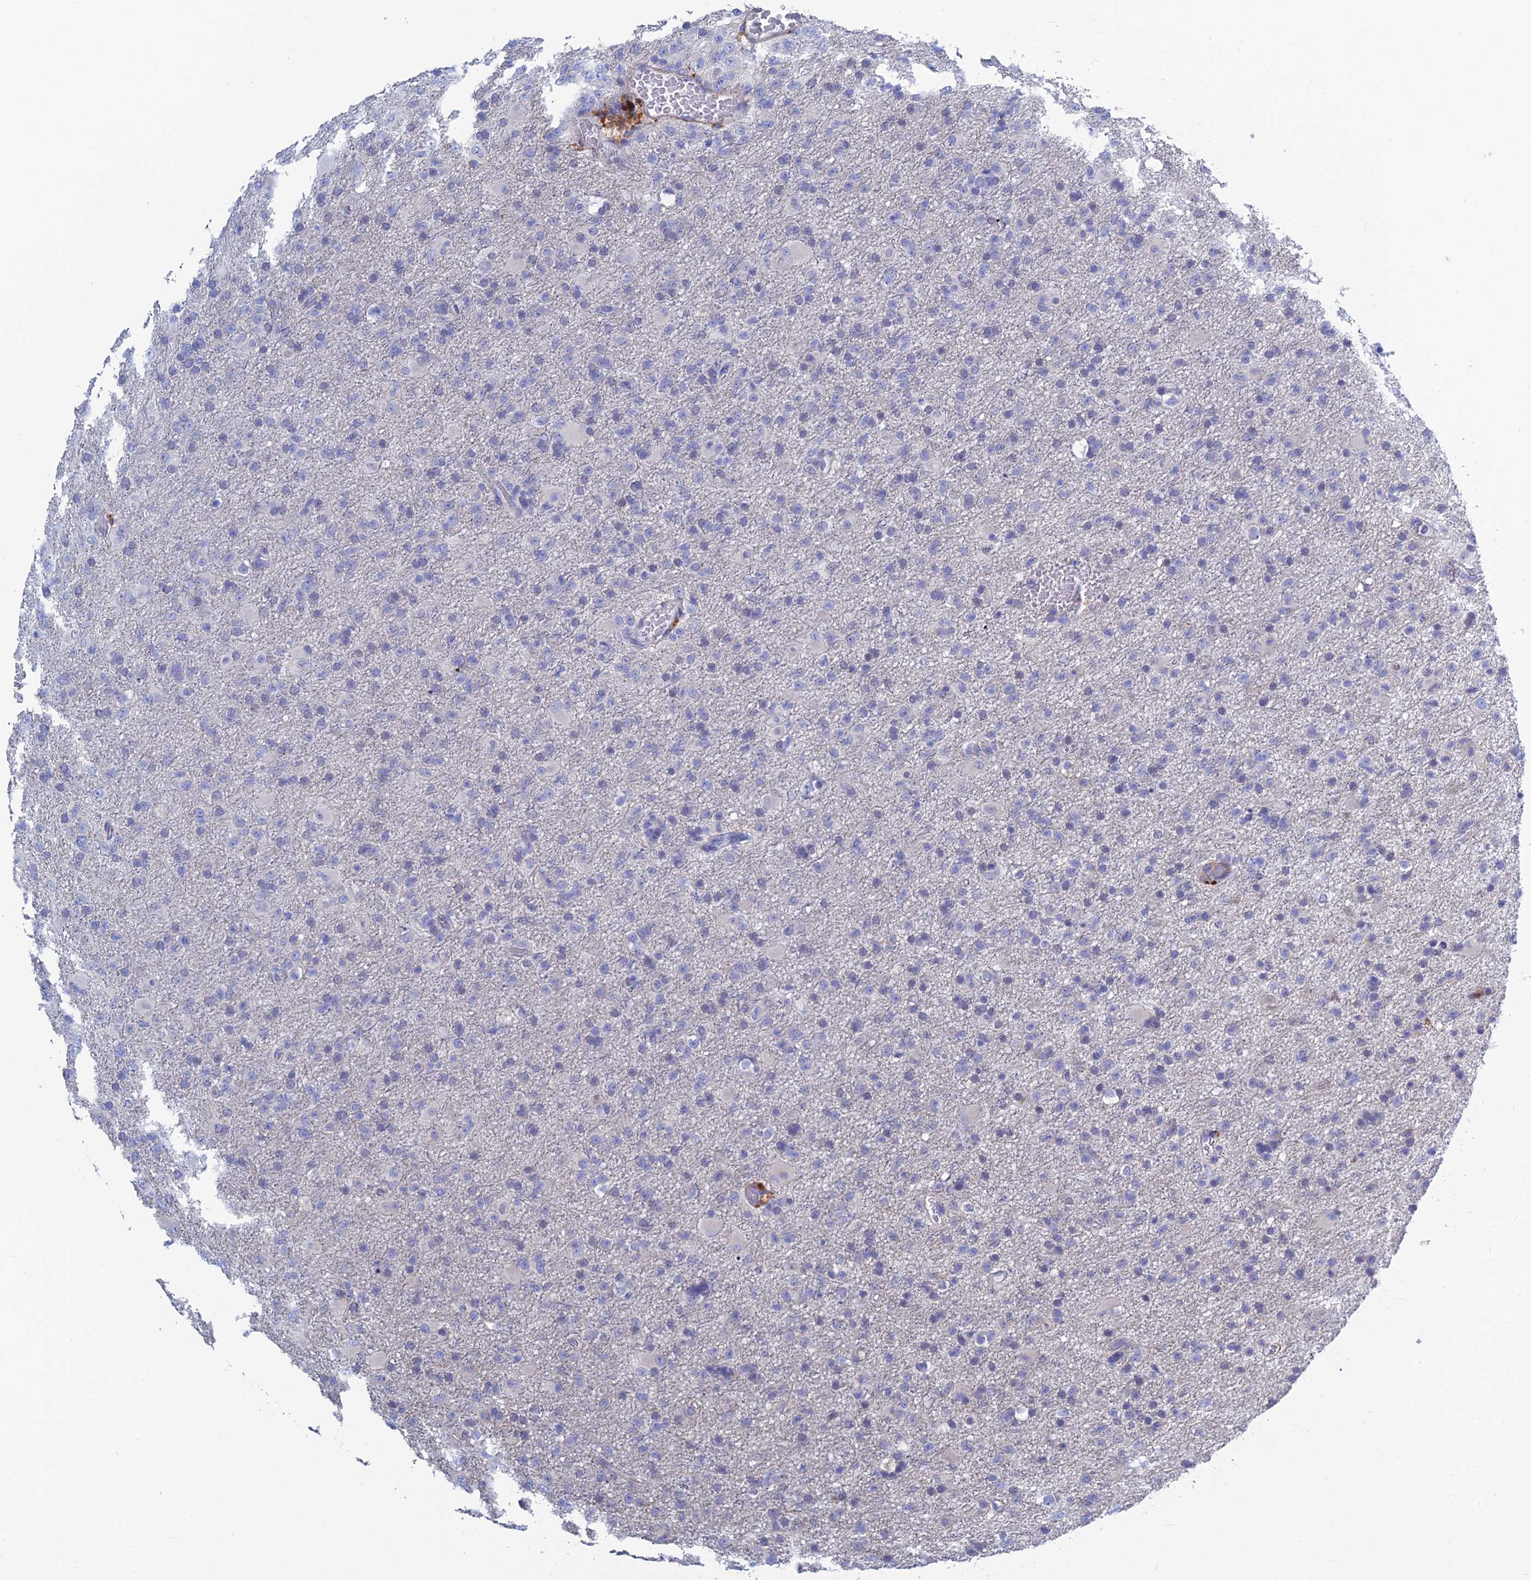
{"staining": {"intensity": "negative", "quantity": "none", "location": "none"}, "tissue": "glioma", "cell_type": "Tumor cells", "image_type": "cancer", "snomed": [{"axis": "morphology", "description": "Glioma, malignant, Low grade"}, {"axis": "topography", "description": "Brain"}], "caption": "Immunohistochemistry of human low-grade glioma (malignant) shows no staining in tumor cells.", "gene": "PCDHA8", "patient": {"sex": "male", "age": 65}}